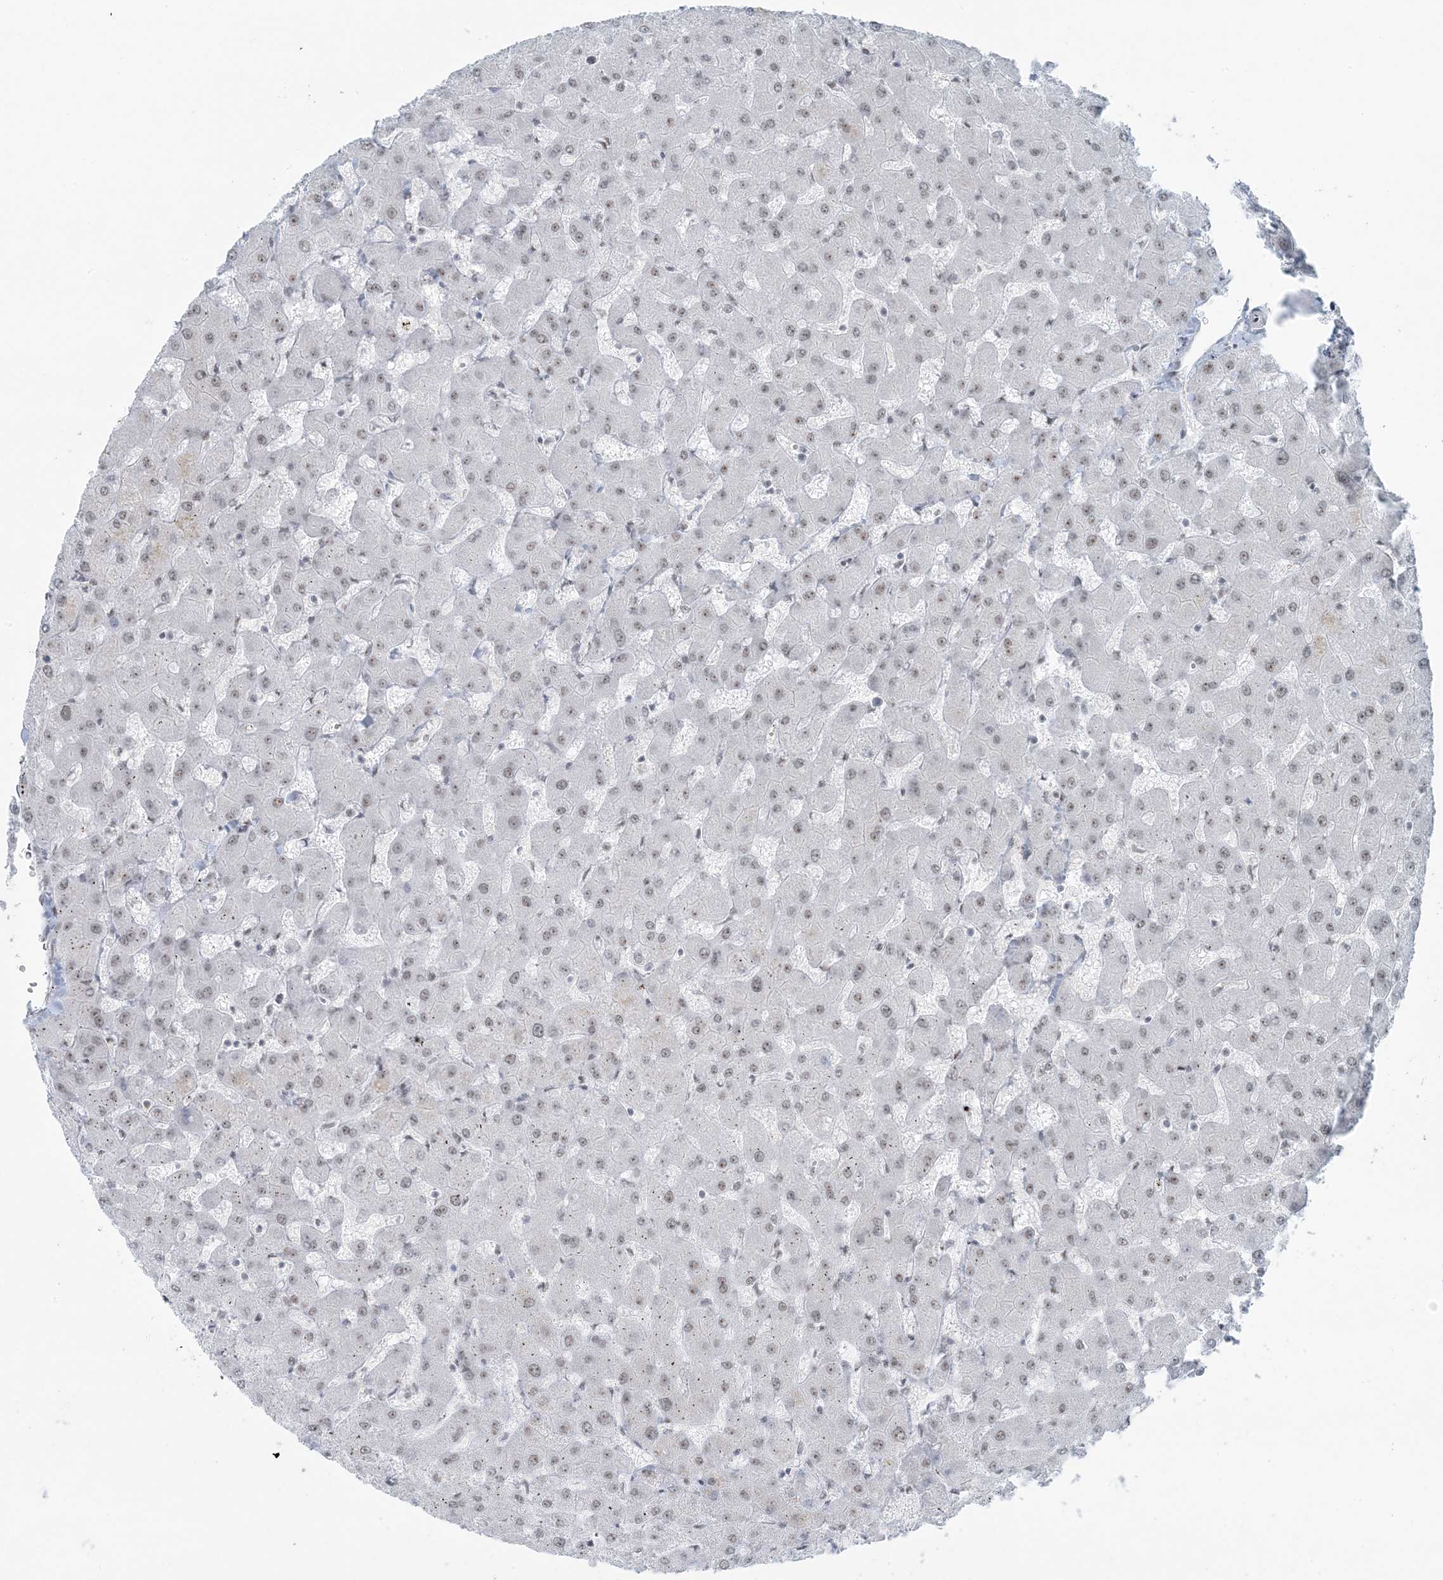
{"staining": {"intensity": "negative", "quantity": "none", "location": "none"}, "tissue": "liver", "cell_type": "Cholangiocytes", "image_type": "normal", "snomed": [{"axis": "morphology", "description": "Normal tissue, NOS"}, {"axis": "topography", "description": "Liver"}], "caption": "Cholangiocytes are negative for protein expression in normal human liver.", "gene": "ZNF787", "patient": {"sex": "female", "age": 63}}